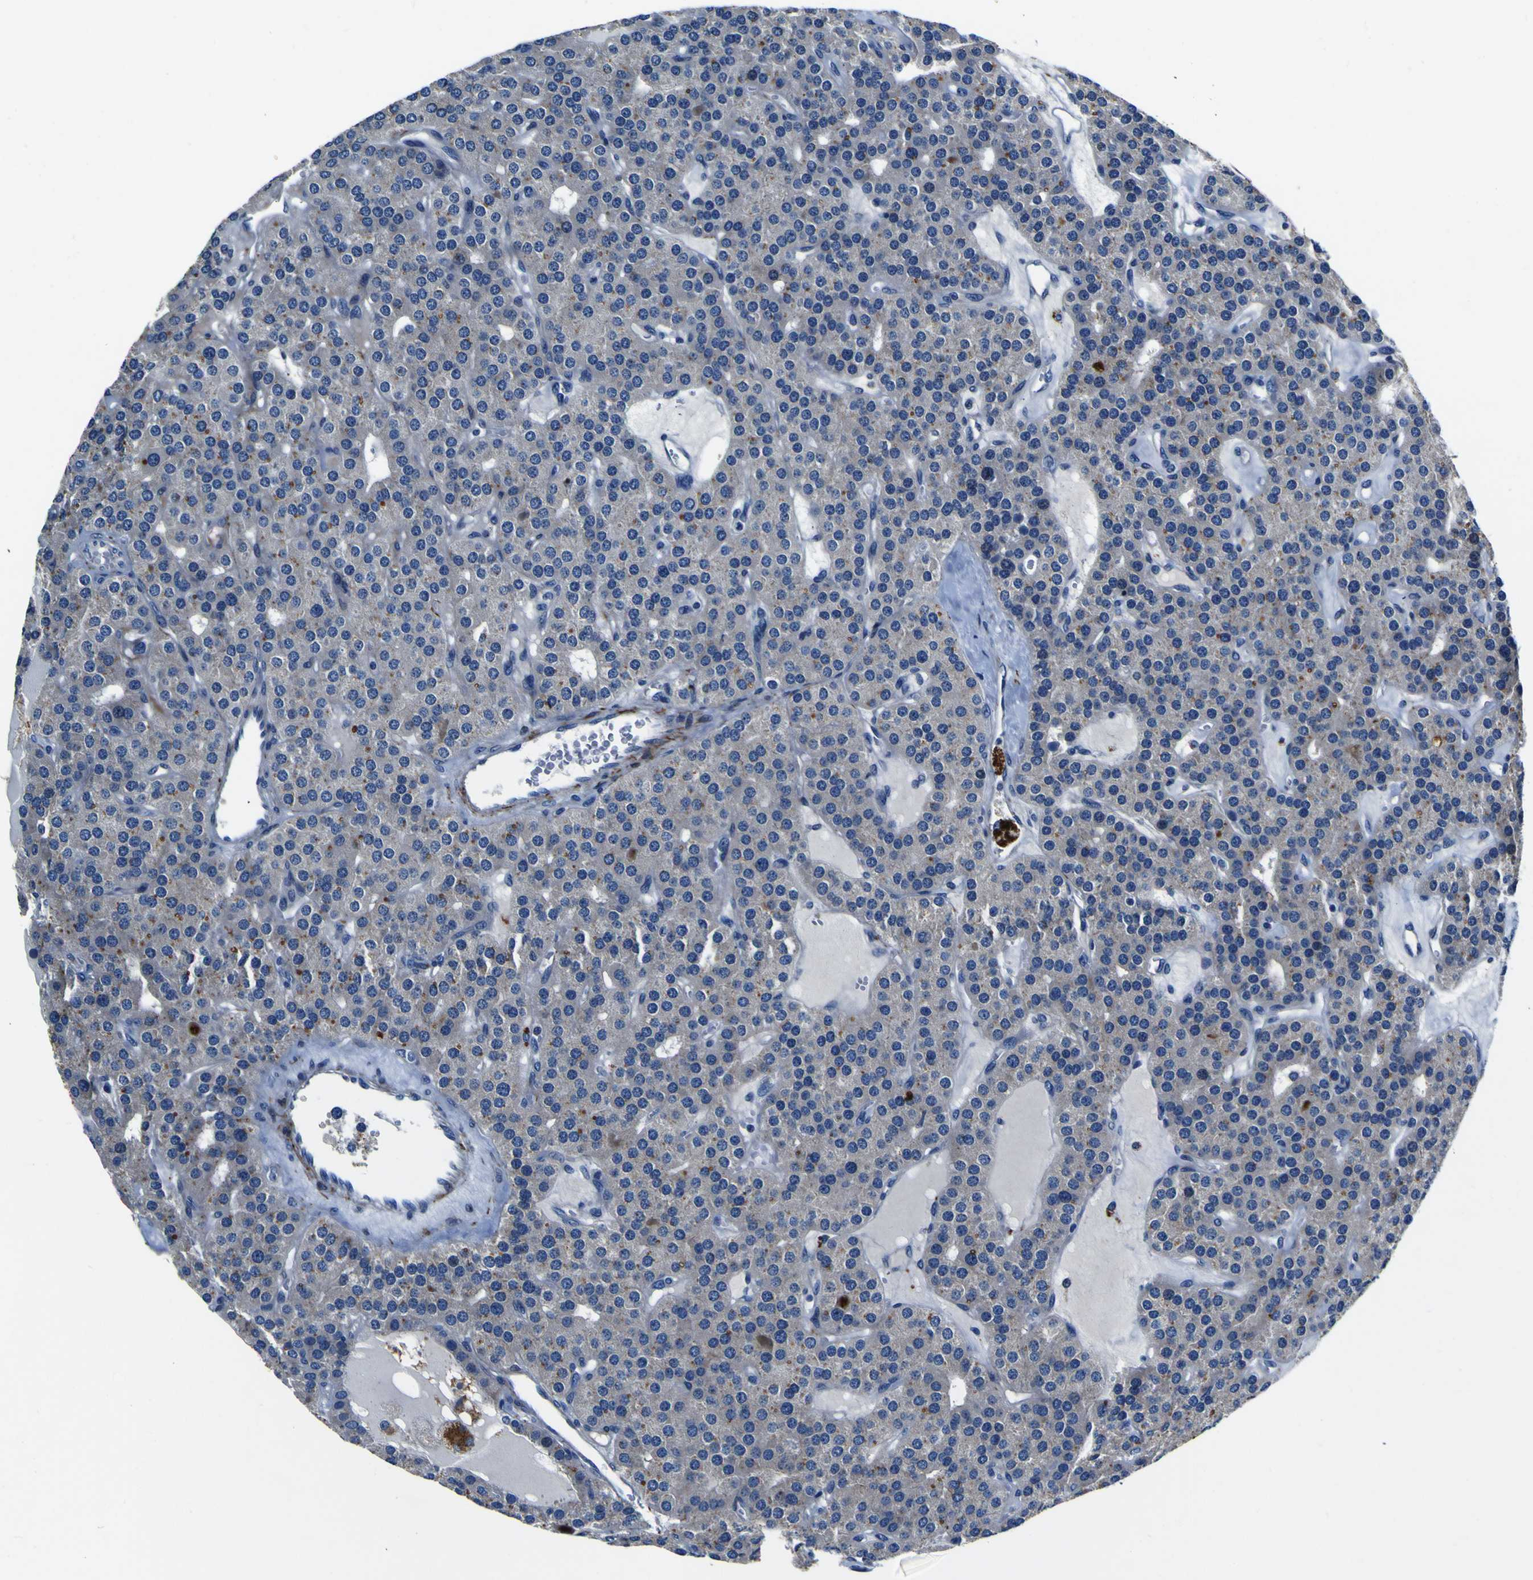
{"staining": {"intensity": "moderate", "quantity": "25%-75%", "location": "cytoplasmic/membranous"}, "tissue": "parathyroid gland", "cell_type": "Glandular cells", "image_type": "normal", "snomed": [{"axis": "morphology", "description": "Normal tissue, NOS"}, {"axis": "morphology", "description": "Adenoma, NOS"}, {"axis": "topography", "description": "Parathyroid gland"}], "caption": "IHC micrograph of normal parathyroid gland: parathyroid gland stained using immunohistochemistry exhibits medium levels of moderate protein expression localized specifically in the cytoplasmic/membranous of glandular cells, appearing as a cytoplasmic/membranous brown color.", "gene": "AGAP3", "patient": {"sex": "female", "age": 86}}